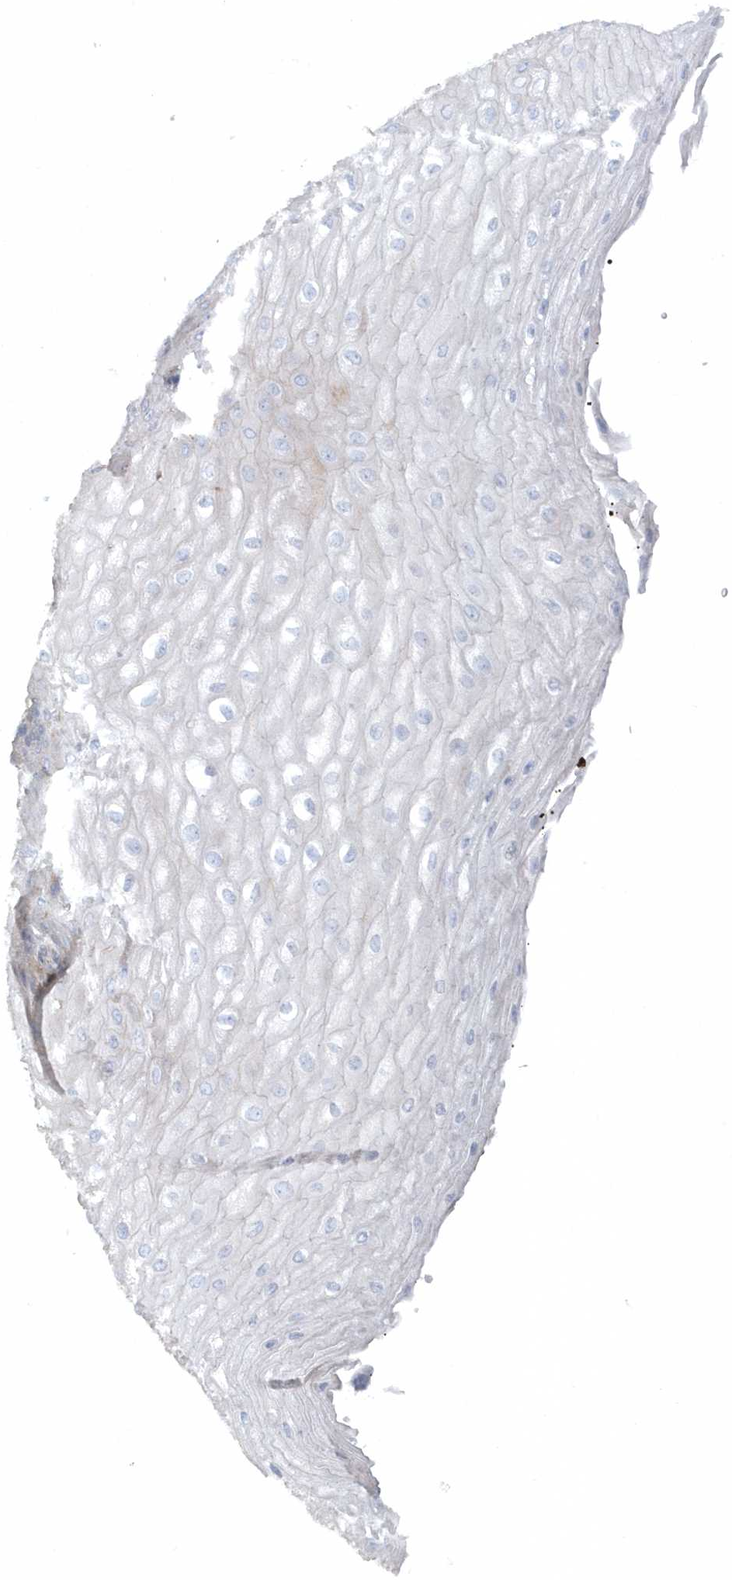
{"staining": {"intensity": "negative", "quantity": "none", "location": "none"}, "tissue": "esophagus", "cell_type": "Squamous epithelial cells", "image_type": "normal", "snomed": [{"axis": "morphology", "description": "Normal tissue, NOS"}, {"axis": "topography", "description": "Esophagus"}], "caption": "The histopathology image reveals no significant staining in squamous epithelial cells of esophagus. The staining was performed using DAB (3,3'-diaminobenzidine) to visualize the protein expression in brown, while the nuclei were stained in blue with hematoxylin (Magnification: 20x).", "gene": "CACNB2", "patient": {"sex": "male", "age": 60}}